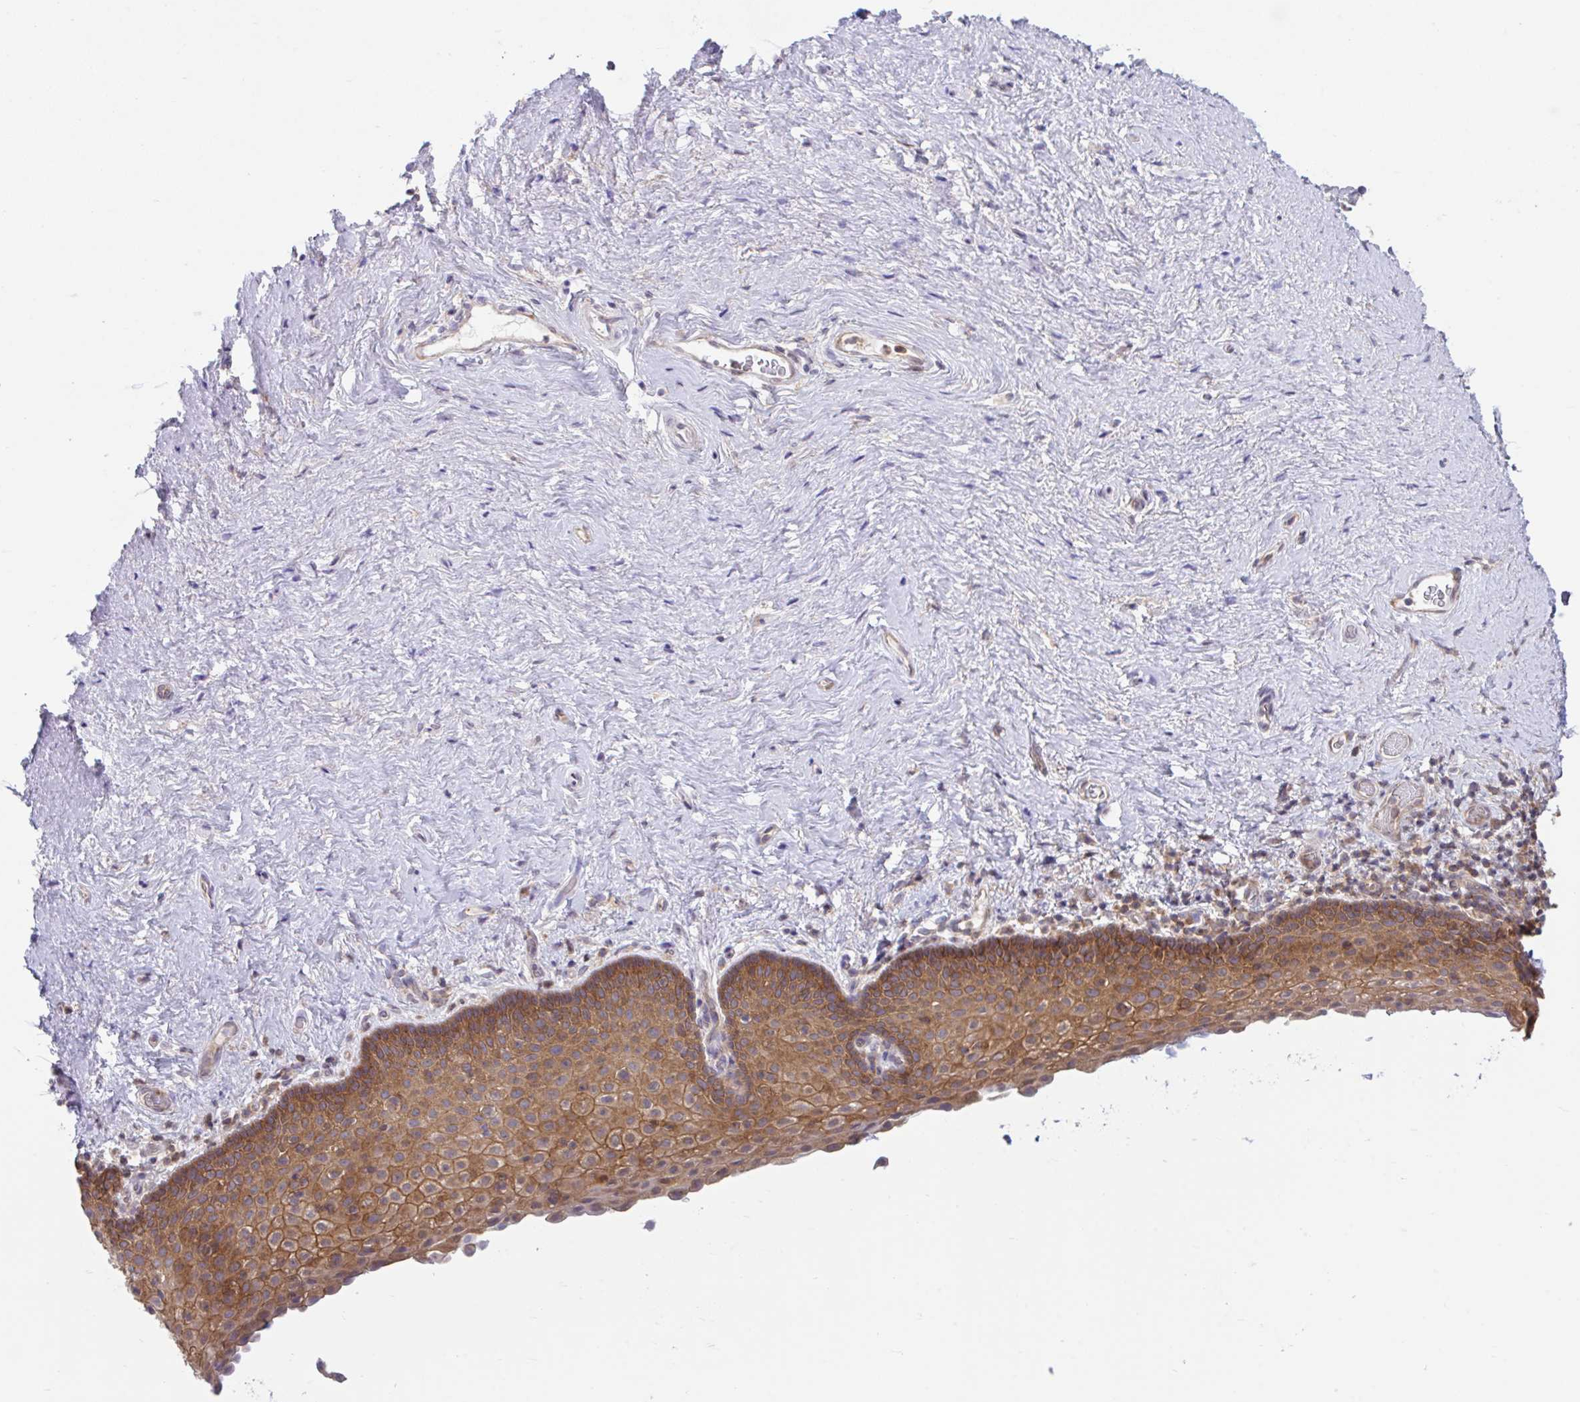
{"staining": {"intensity": "moderate", "quantity": "25%-75%", "location": "cytoplasmic/membranous"}, "tissue": "vagina", "cell_type": "Squamous epithelial cells", "image_type": "normal", "snomed": [{"axis": "morphology", "description": "Normal tissue, NOS"}, {"axis": "topography", "description": "Vagina"}], "caption": "Protein staining of unremarkable vagina shows moderate cytoplasmic/membranous expression in about 25%-75% of squamous epithelial cells. The protein is stained brown, and the nuclei are stained in blue (DAB (3,3'-diaminobenzidine) IHC with brightfield microscopy, high magnification).", "gene": "RALBP1", "patient": {"sex": "female", "age": 61}}